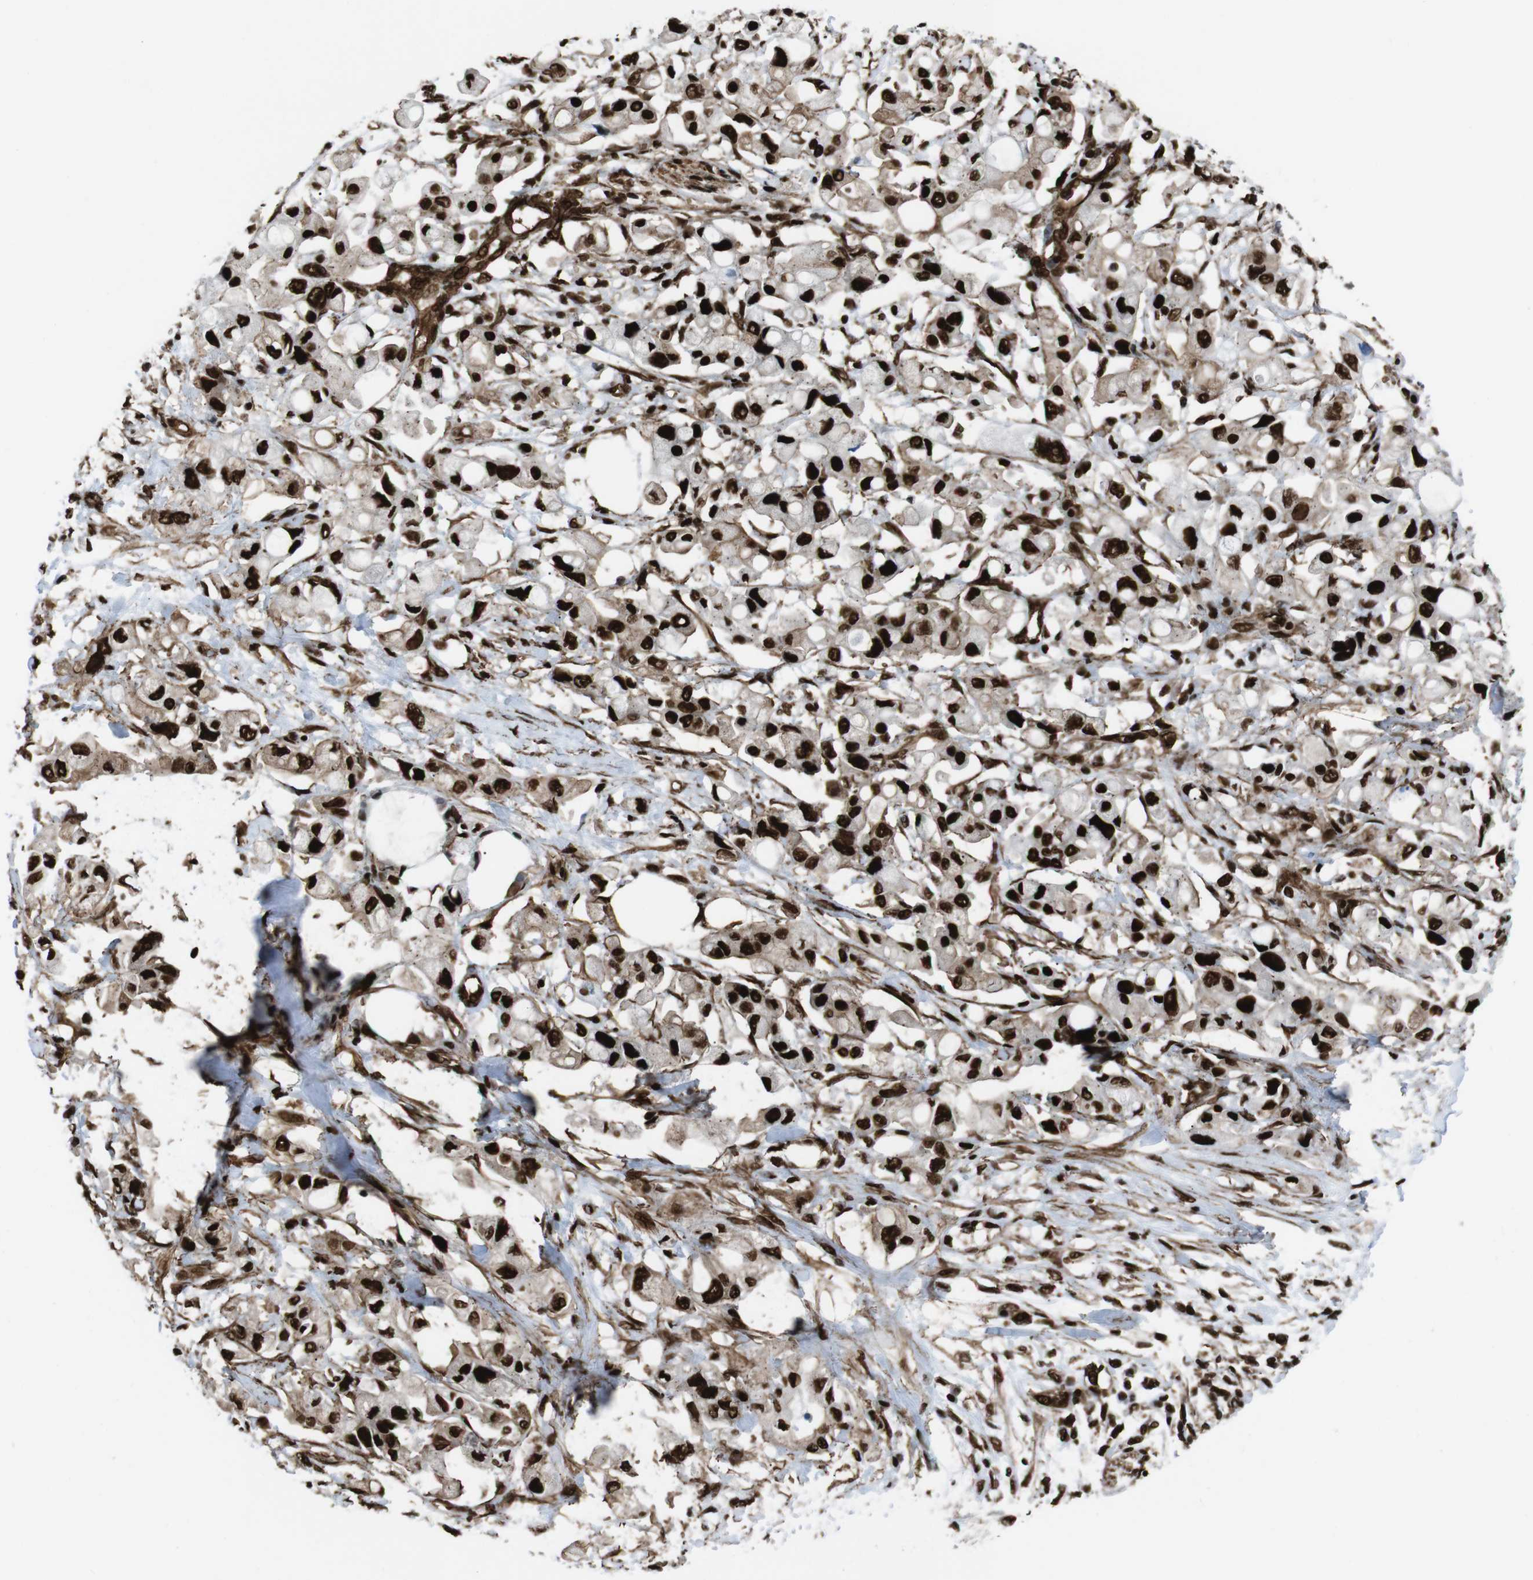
{"staining": {"intensity": "strong", "quantity": ">75%", "location": "nuclear"}, "tissue": "pancreatic cancer", "cell_type": "Tumor cells", "image_type": "cancer", "snomed": [{"axis": "morphology", "description": "Adenocarcinoma, NOS"}, {"axis": "topography", "description": "Pancreas"}], "caption": "Human pancreatic cancer stained for a protein (brown) displays strong nuclear positive positivity in about >75% of tumor cells.", "gene": "HNRNPU", "patient": {"sex": "female", "age": 56}}